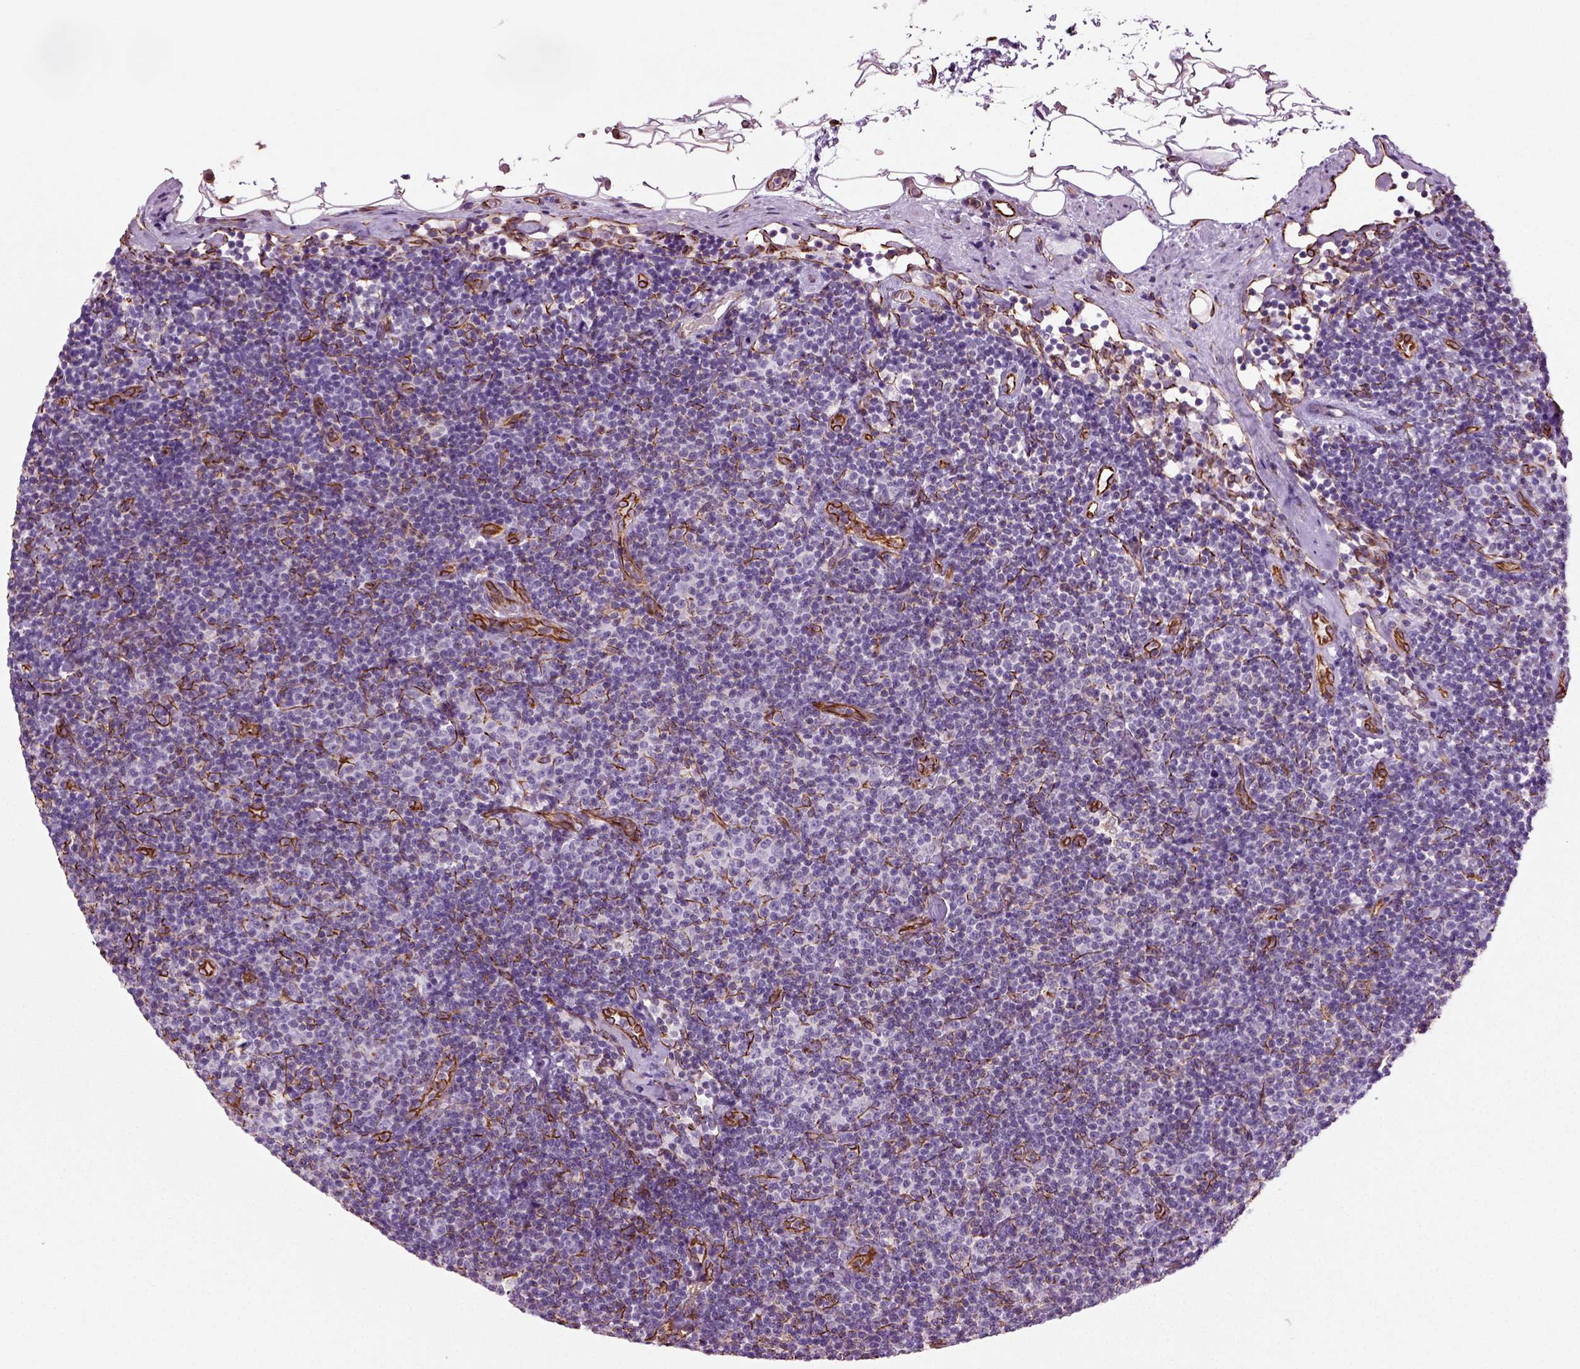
{"staining": {"intensity": "negative", "quantity": "none", "location": "none"}, "tissue": "lymphoma", "cell_type": "Tumor cells", "image_type": "cancer", "snomed": [{"axis": "morphology", "description": "Malignant lymphoma, non-Hodgkin's type, Low grade"}, {"axis": "topography", "description": "Lymph node"}], "caption": "This is a photomicrograph of immunohistochemistry staining of lymphoma, which shows no expression in tumor cells.", "gene": "ACER3", "patient": {"sex": "male", "age": 81}}